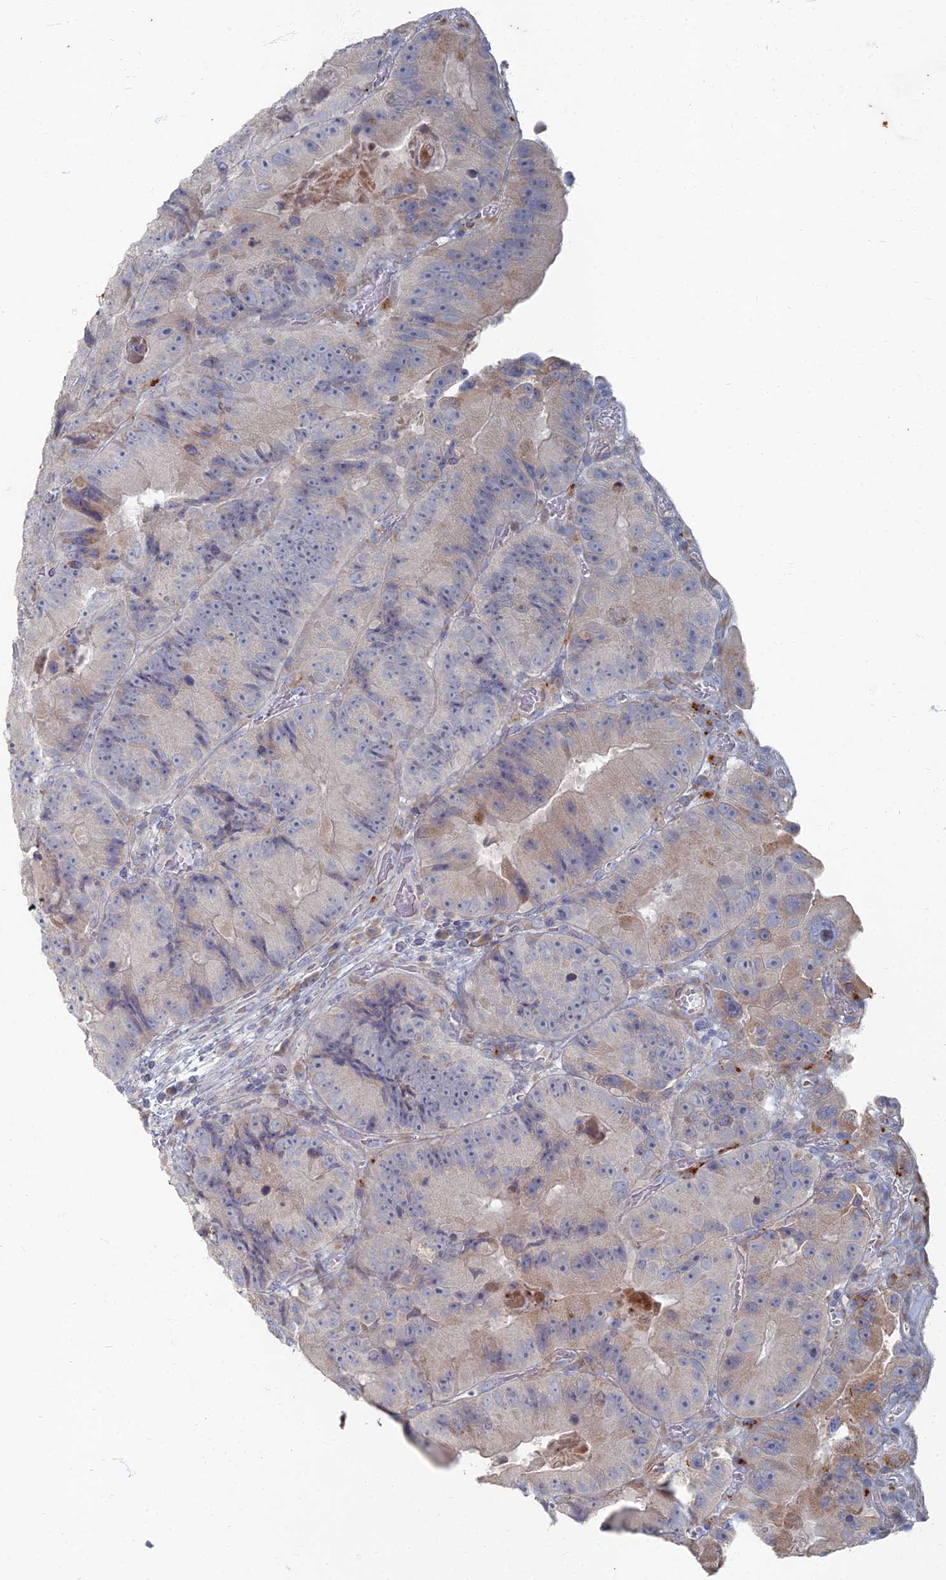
{"staining": {"intensity": "weak", "quantity": "<25%", "location": "cytoplasmic/membranous"}, "tissue": "colorectal cancer", "cell_type": "Tumor cells", "image_type": "cancer", "snomed": [{"axis": "morphology", "description": "Adenocarcinoma, NOS"}, {"axis": "topography", "description": "Colon"}], "caption": "Tumor cells are negative for brown protein staining in colorectal cancer (adenocarcinoma).", "gene": "TMEM128", "patient": {"sex": "female", "age": 86}}